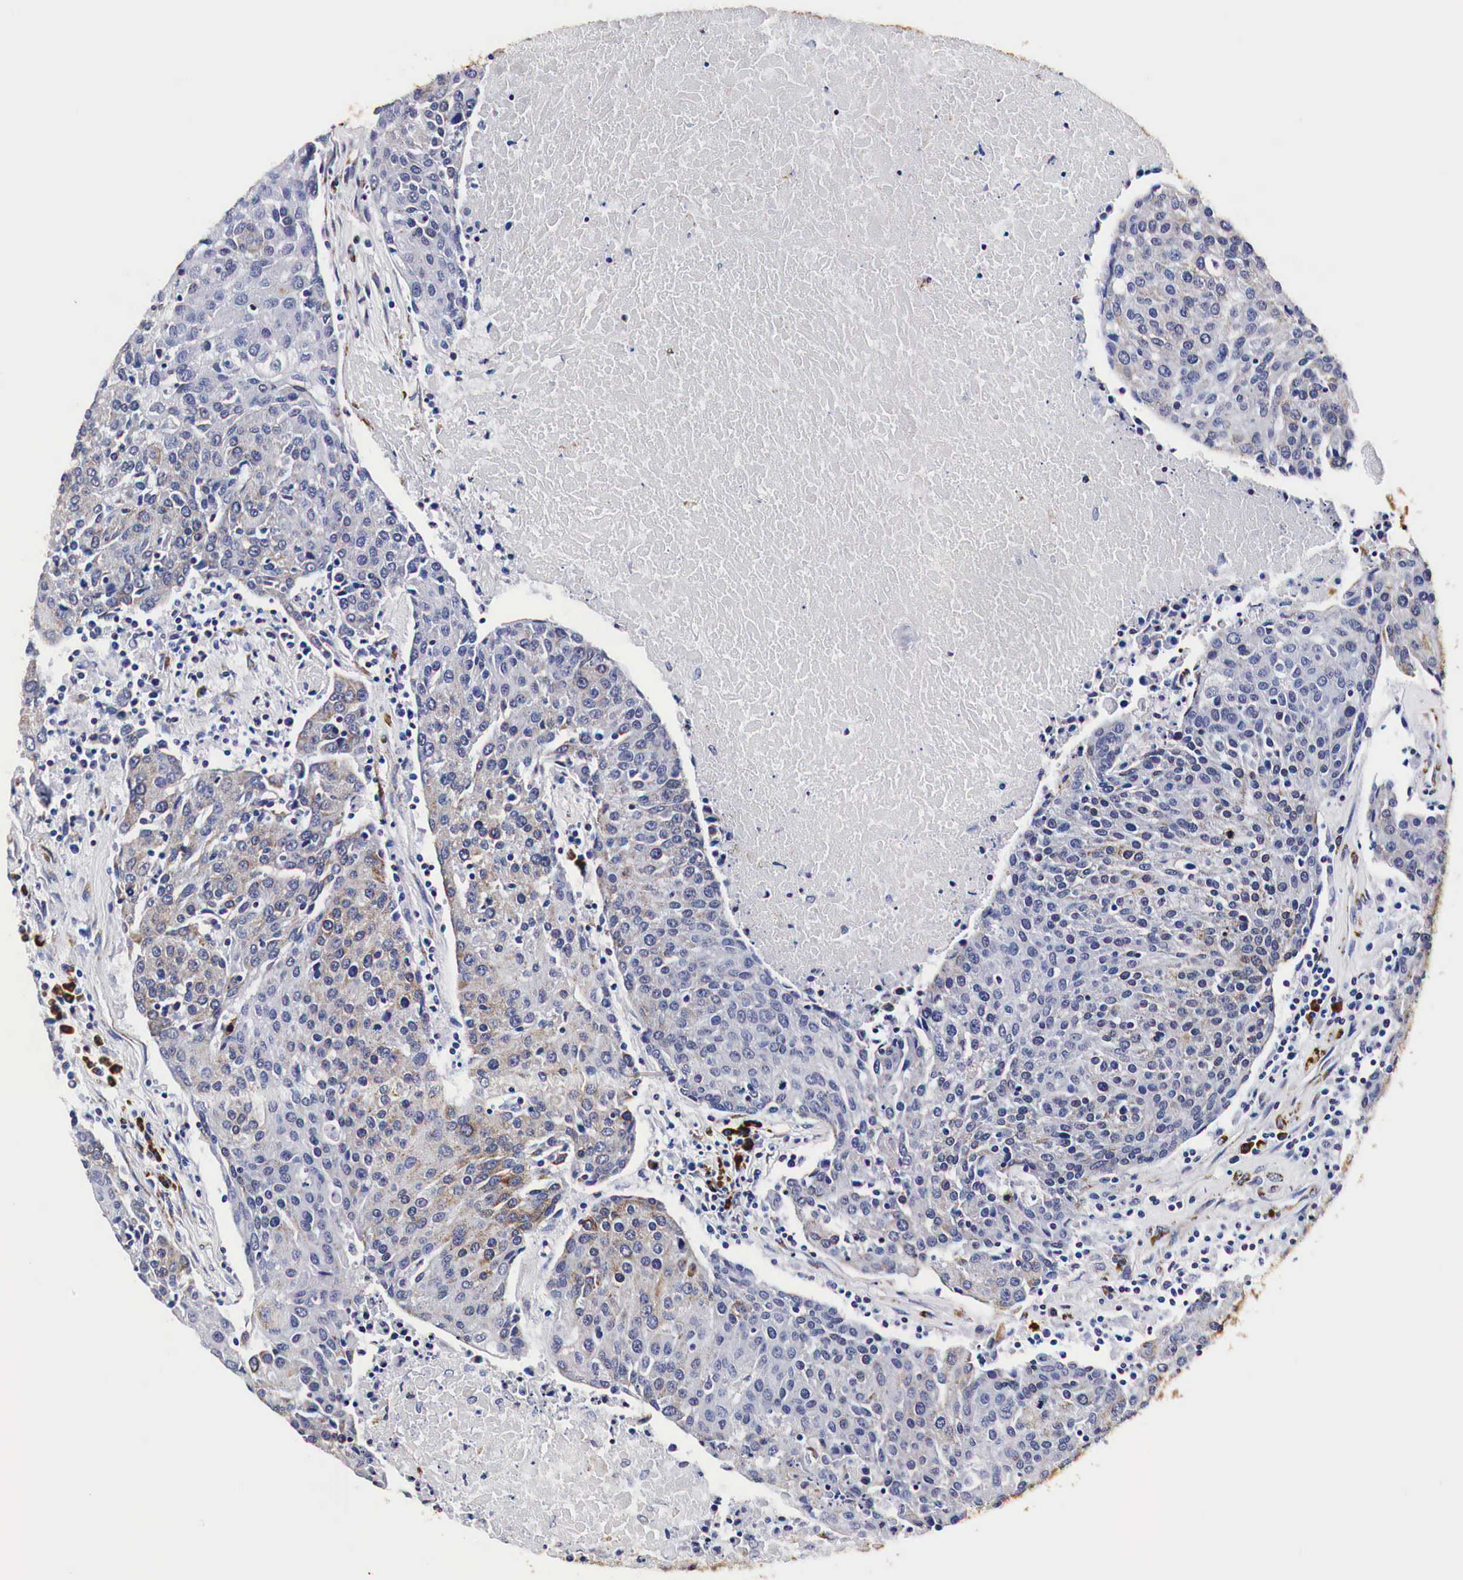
{"staining": {"intensity": "weak", "quantity": "<25%", "location": "cytoplasmic/membranous"}, "tissue": "urothelial cancer", "cell_type": "Tumor cells", "image_type": "cancer", "snomed": [{"axis": "morphology", "description": "Urothelial carcinoma, High grade"}, {"axis": "topography", "description": "Urinary bladder"}], "caption": "Tumor cells show no significant protein staining in high-grade urothelial carcinoma. (Brightfield microscopy of DAB IHC at high magnification).", "gene": "CKAP4", "patient": {"sex": "female", "age": 85}}